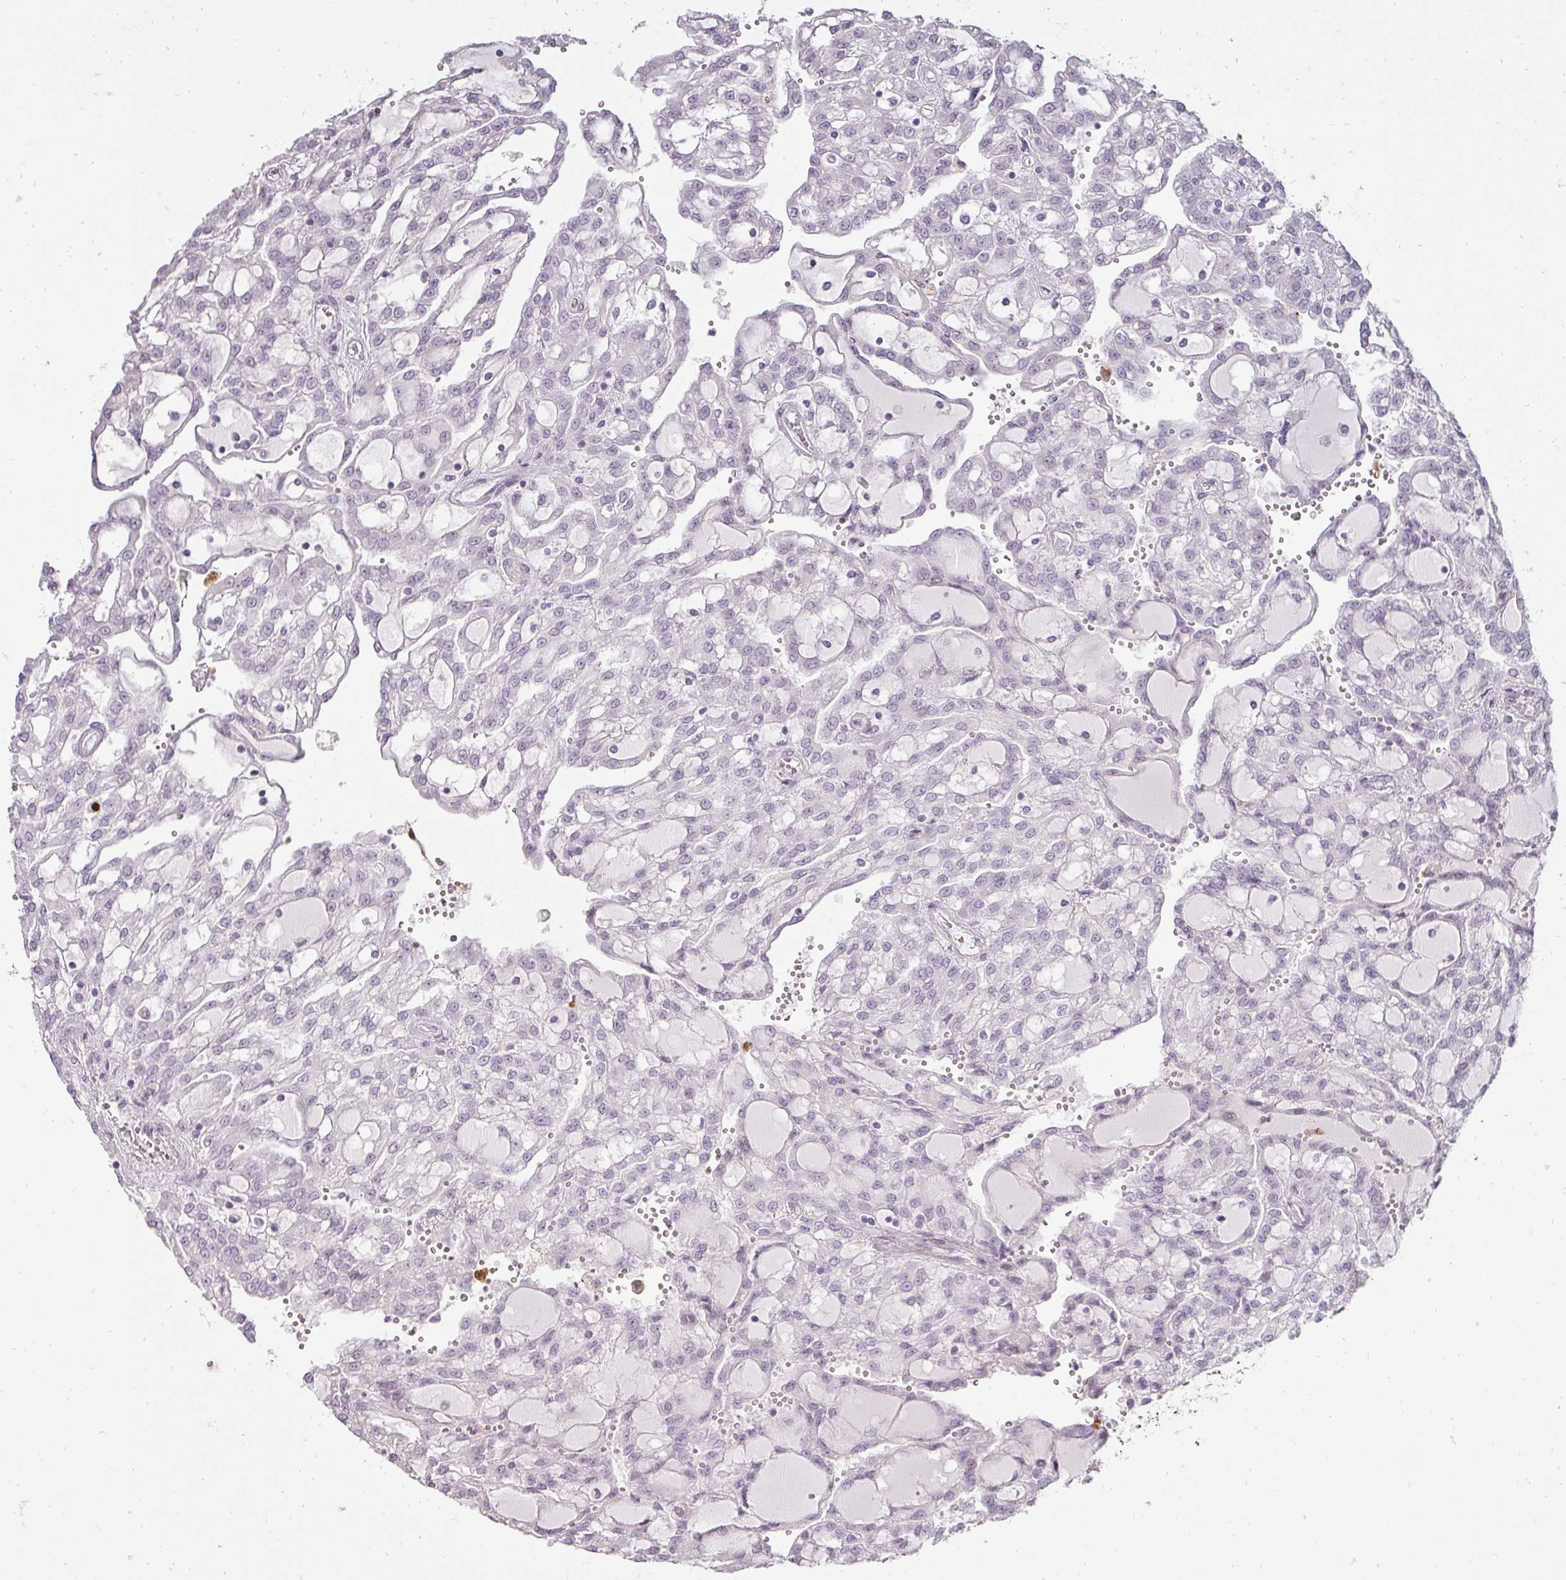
{"staining": {"intensity": "negative", "quantity": "none", "location": "none"}, "tissue": "renal cancer", "cell_type": "Tumor cells", "image_type": "cancer", "snomed": [{"axis": "morphology", "description": "Adenocarcinoma, NOS"}, {"axis": "topography", "description": "Kidney"}], "caption": "DAB (3,3'-diaminobenzidine) immunohistochemical staining of adenocarcinoma (renal) demonstrates no significant staining in tumor cells.", "gene": "BIK", "patient": {"sex": "male", "age": 63}}